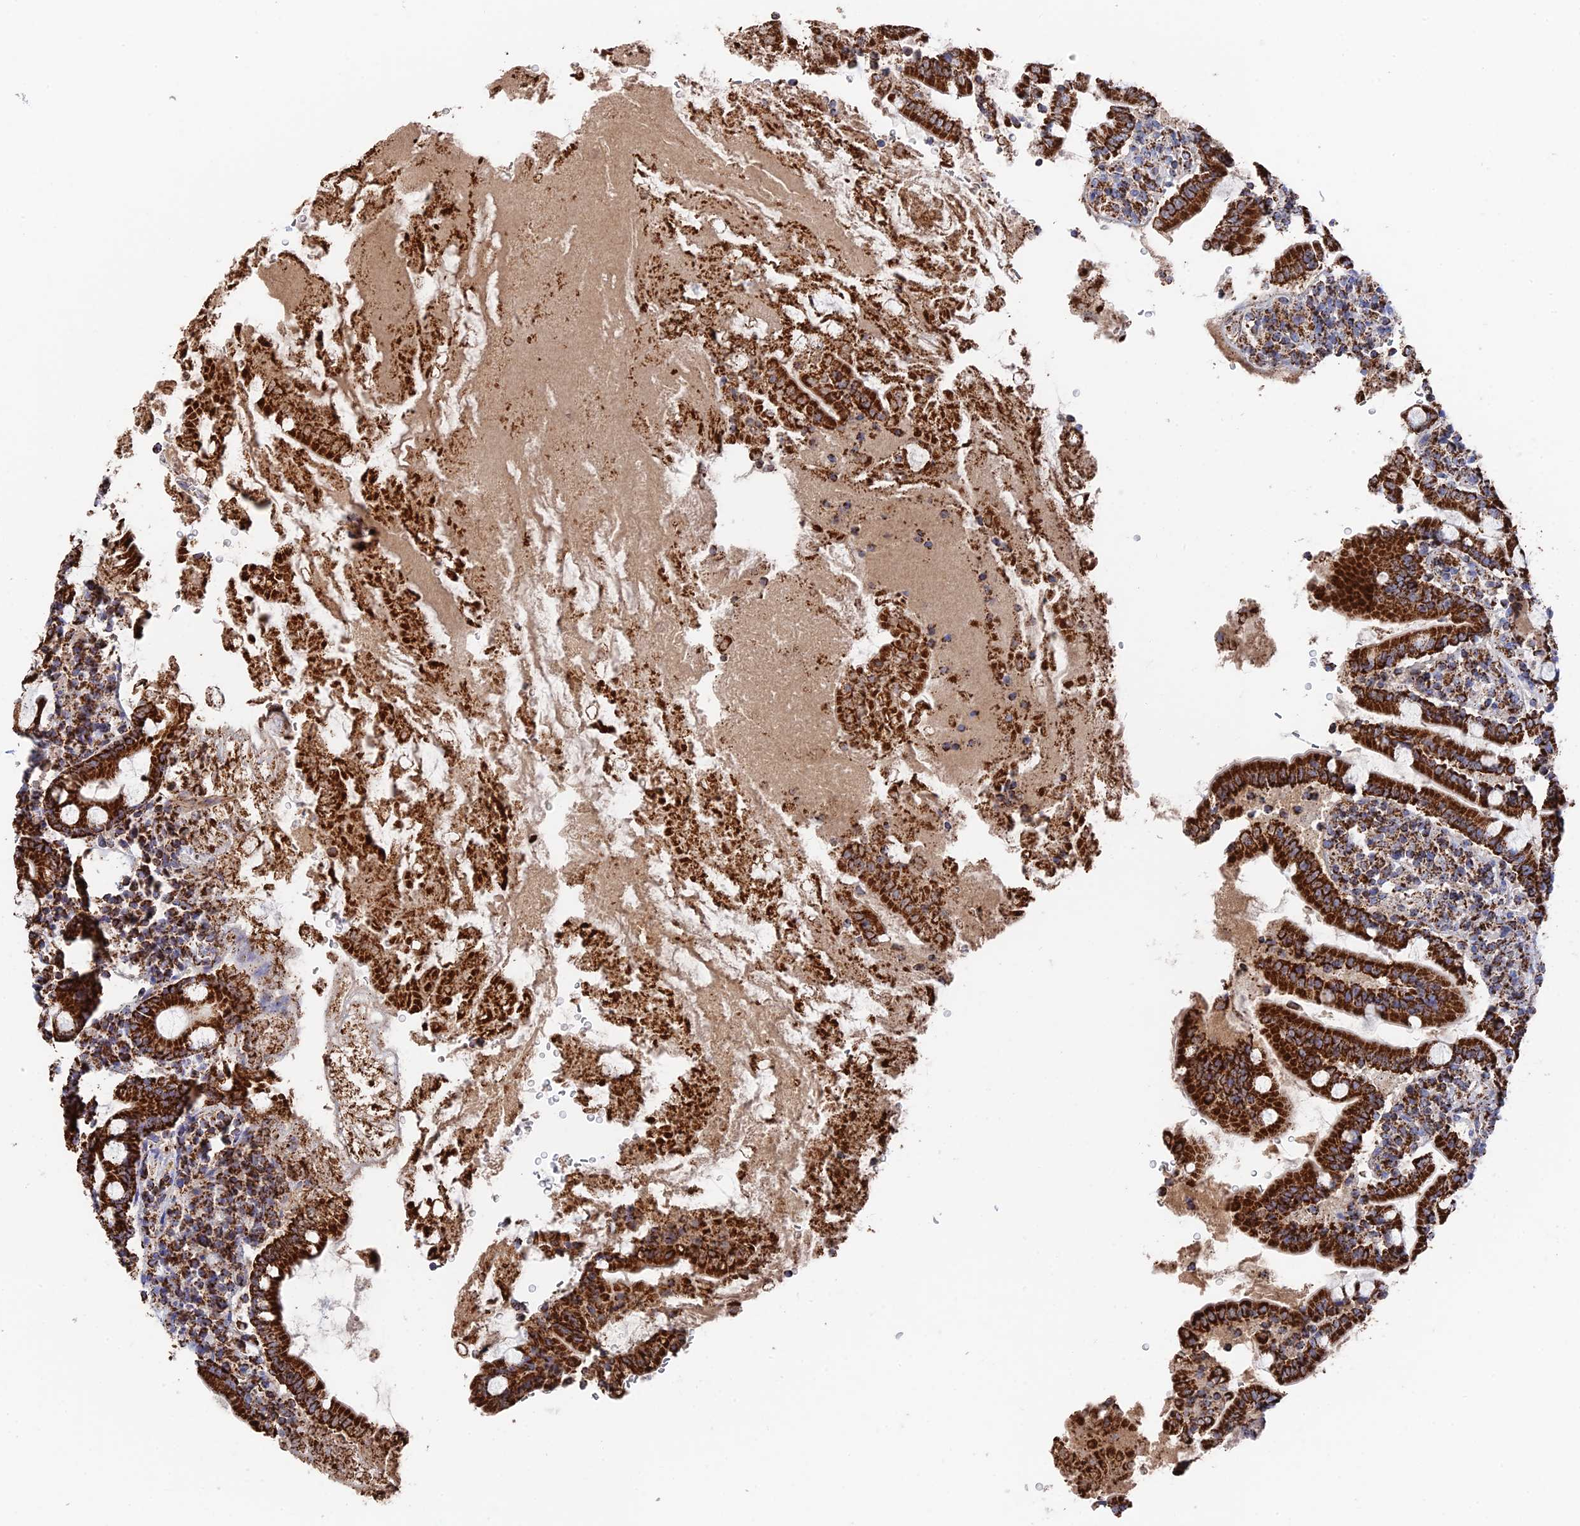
{"staining": {"intensity": "strong", "quantity": ">75%", "location": "cytoplasmic/membranous"}, "tissue": "duodenum", "cell_type": "Glandular cells", "image_type": "normal", "snomed": [{"axis": "morphology", "description": "Normal tissue, NOS"}, {"axis": "topography", "description": "Duodenum"}], "caption": "Immunohistochemistry of normal duodenum displays high levels of strong cytoplasmic/membranous positivity in approximately >75% of glandular cells. The protein of interest is stained brown, and the nuclei are stained in blue (DAB (3,3'-diaminobenzidine) IHC with brightfield microscopy, high magnification).", "gene": "HAUS8", "patient": {"sex": "male", "age": 35}}